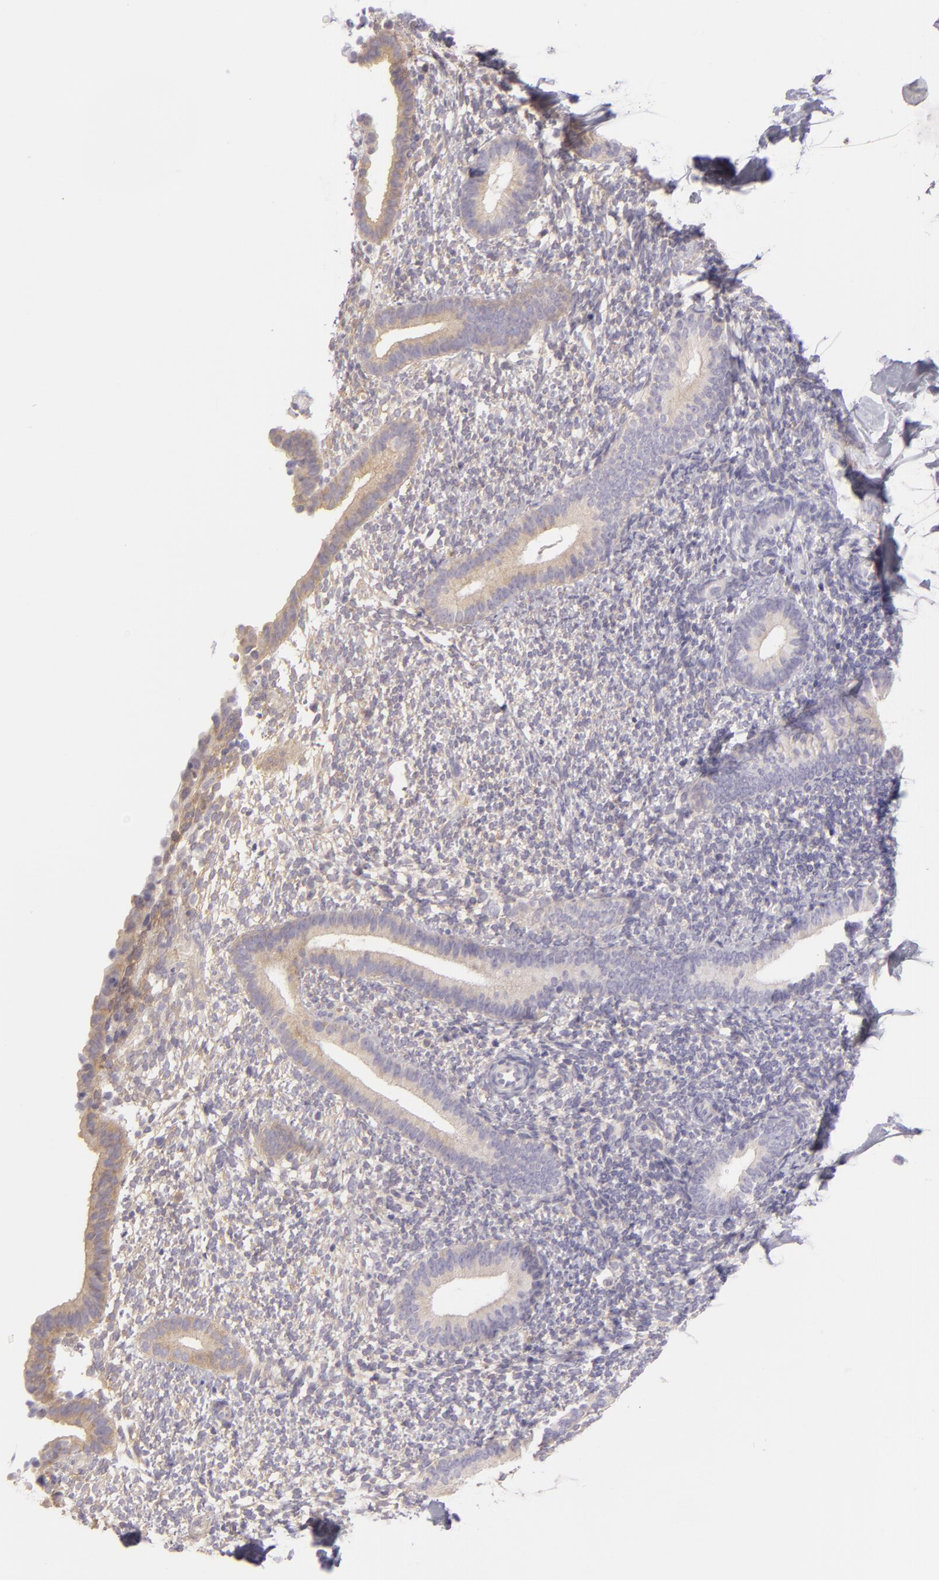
{"staining": {"intensity": "negative", "quantity": "none", "location": "none"}, "tissue": "endometrium", "cell_type": "Cells in endometrial stroma", "image_type": "normal", "snomed": [{"axis": "morphology", "description": "Normal tissue, NOS"}, {"axis": "topography", "description": "Smooth muscle"}, {"axis": "topography", "description": "Endometrium"}], "caption": "There is no significant positivity in cells in endometrial stroma of endometrium. (Brightfield microscopy of DAB immunohistochemistry at high magnification).", "gene": "ZC3H7B", "patient": {"sex": "female", "age": 57}}